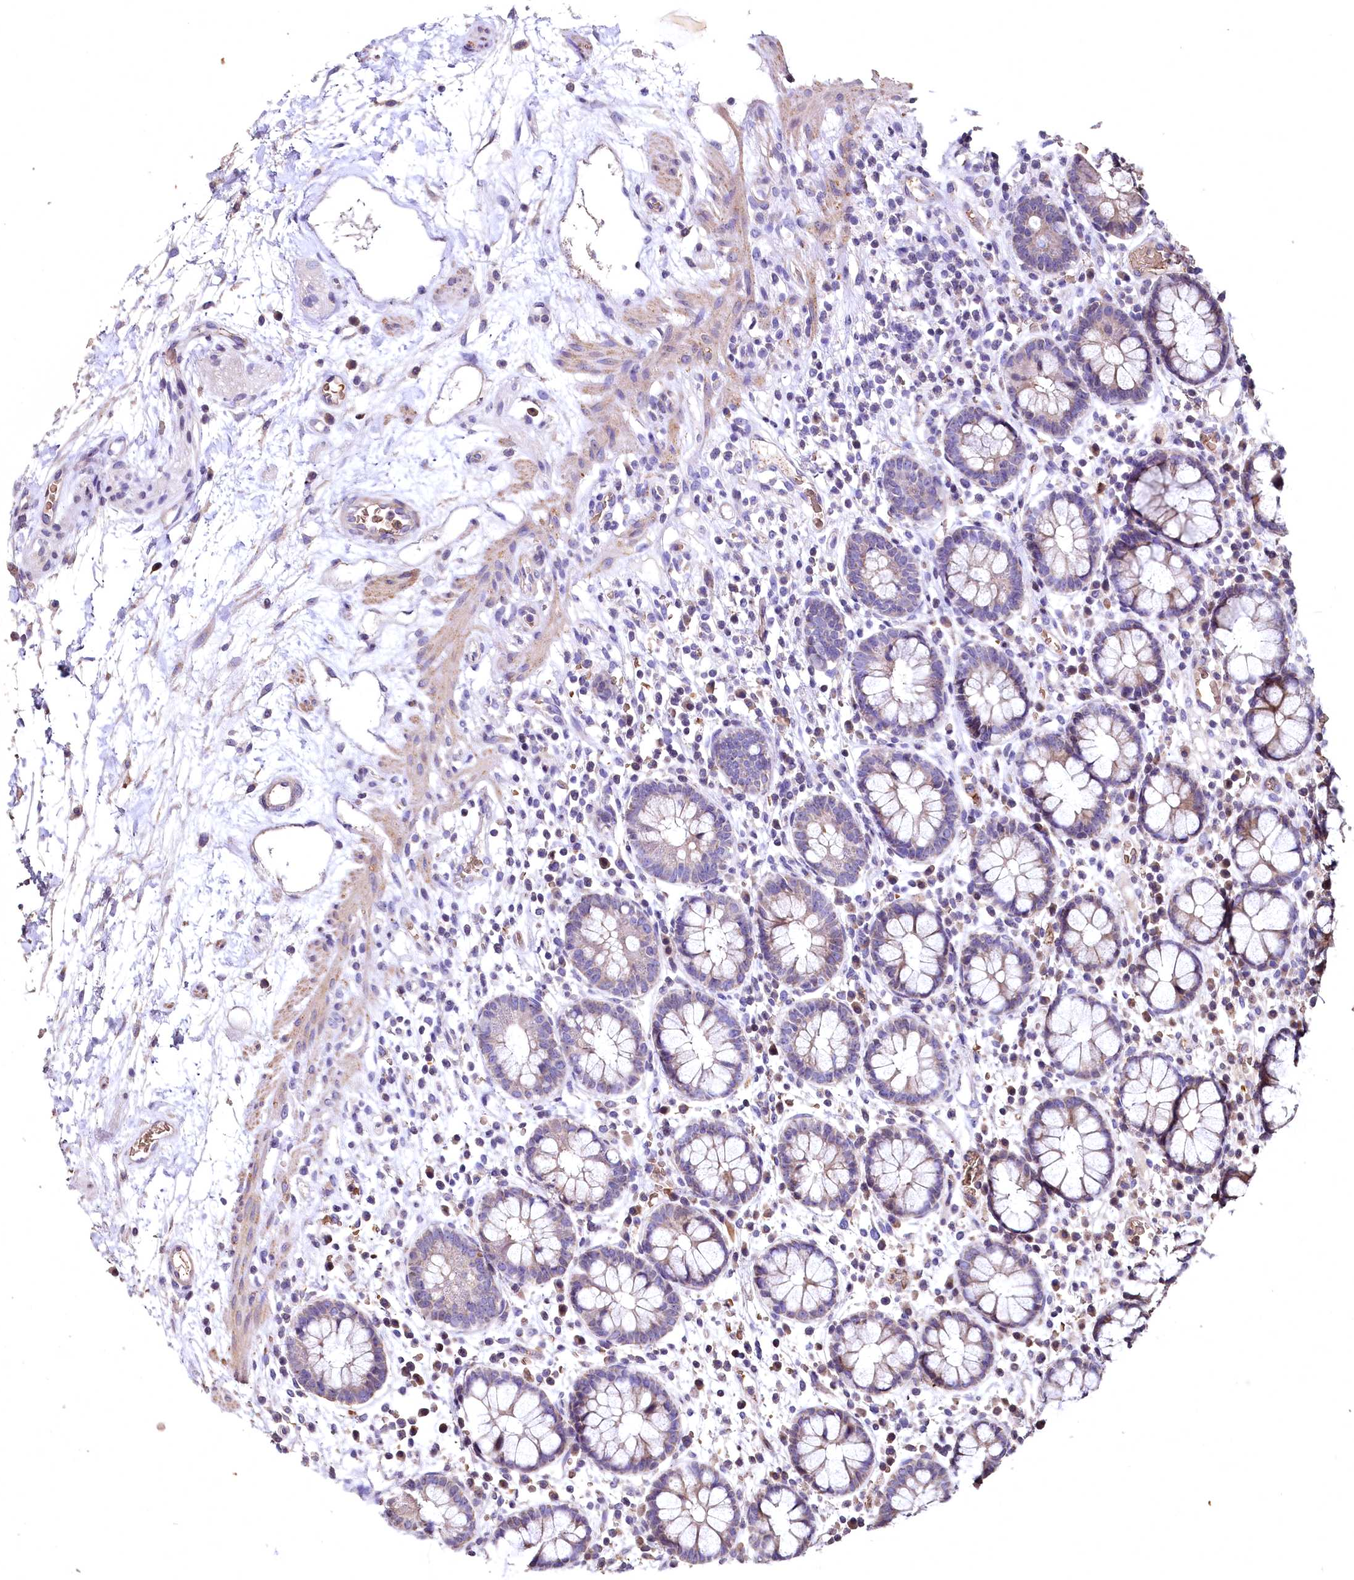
{"staining": {"intensity": "negative", "quantity": "none", "location": "none"}, "tissue": "colon", "cell_type": "Endothelial cells", "image_type": "normal", "snomed": [{"axis": "morphology", "description": "Normal tissue, NOS"}, {"axis": "topography", "description": "Colon"}], "caption": "High power microscopy image of an immunohistochemistry (IHC) histopathology image of normal colon, revealing no significant expression in endothelial cells. (DAB (3,3'-diaminobenzidine) immunohistochemistry visualized using brightfield microscopy, high magnification).", "gene": "SPTA1", "patient": {"sex": "female", "age": 79}}